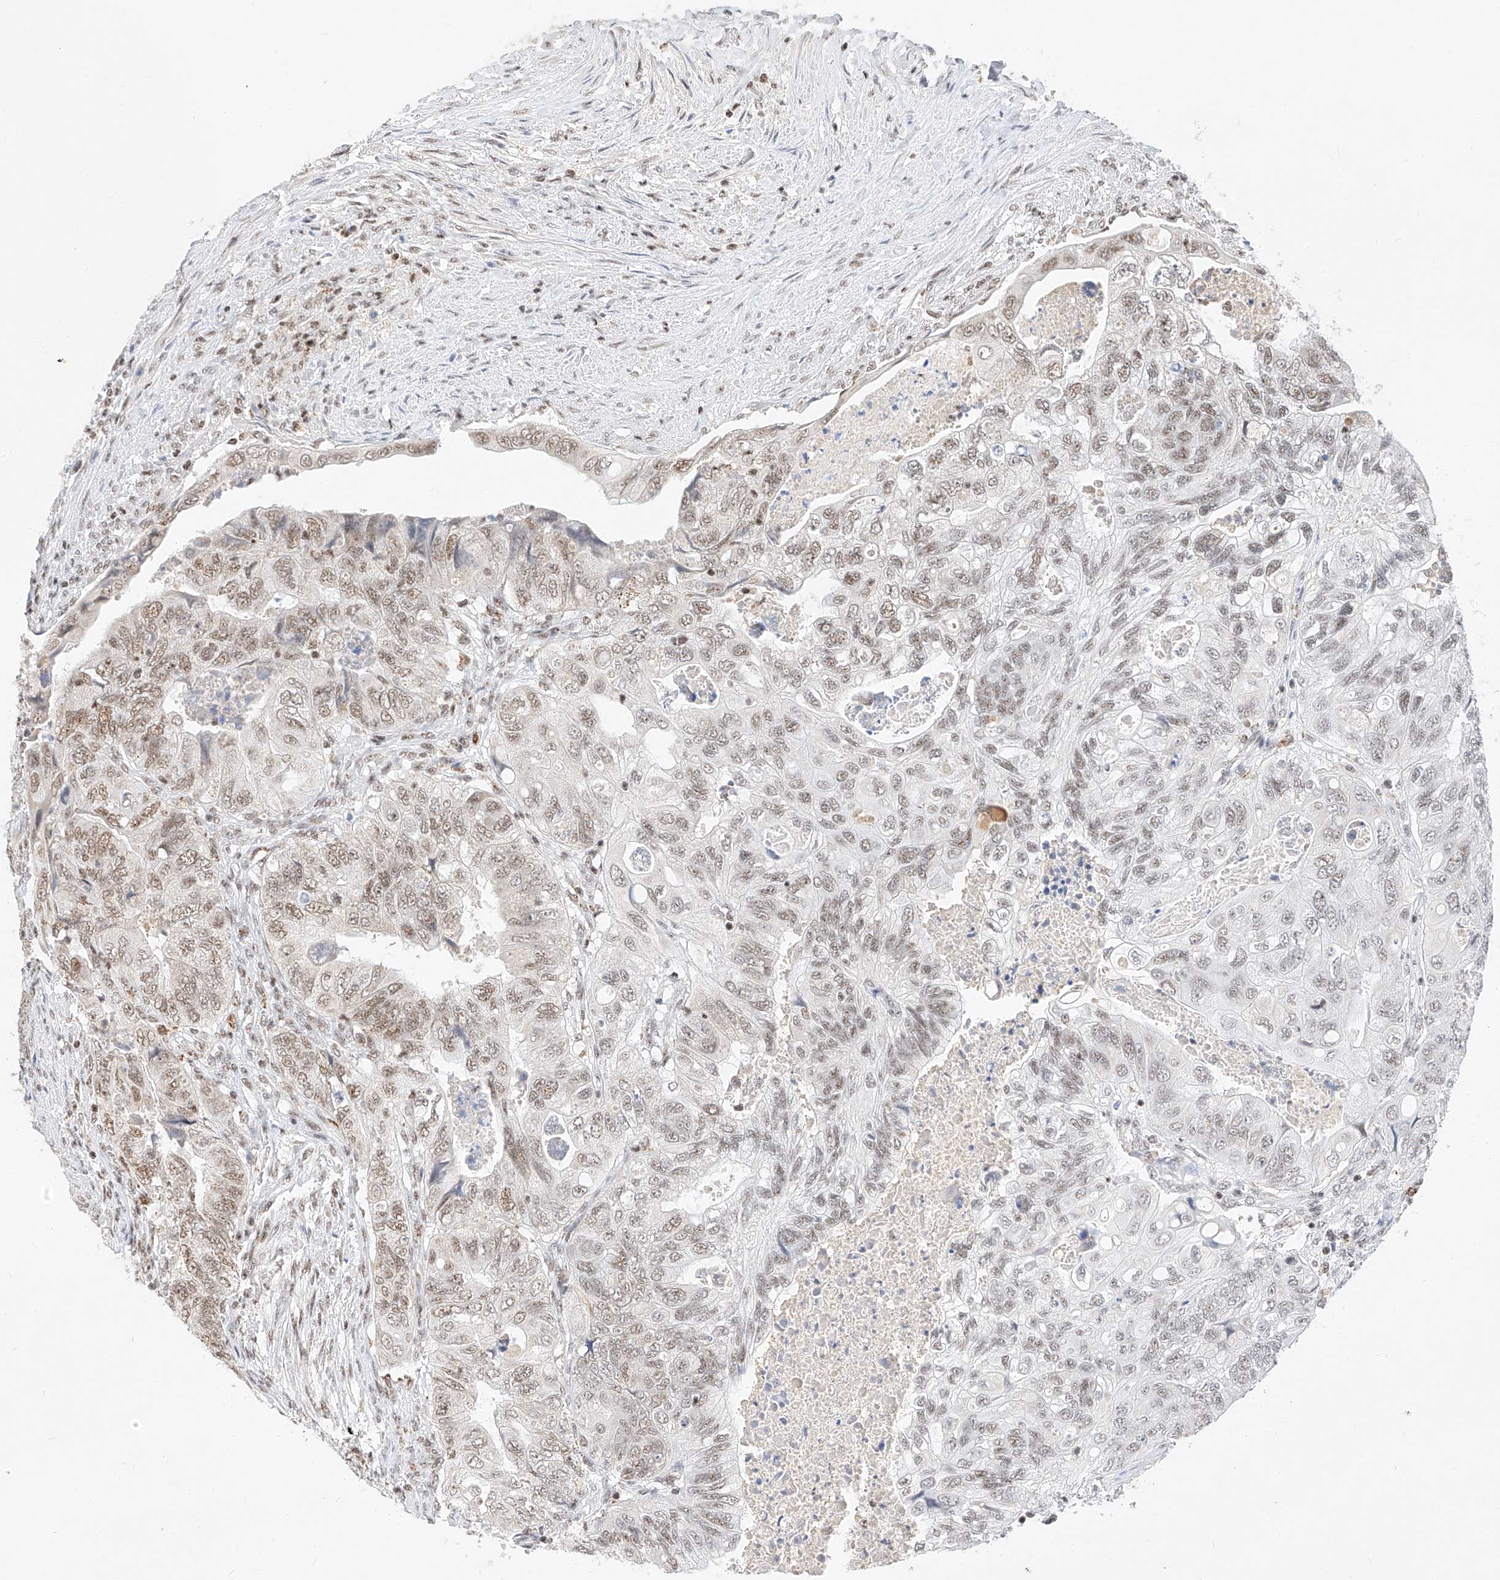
{"staining": {"intensity": "moderate", "quantity": "25%-75%", "location": "nuclear"}, "tissue": "colorectal cancer", "cell_type": "Tumor cells", "image_type": "cancer", "snomed": [{"axis": "morphology", "description": "Adenocarcinoma, NOS"}, {"axis": "topography", "description": "Rectum"}], "caption": "Protein analysis of colorectal cancer tissue displays moderate nuclear positivity in about 25%-75% of tumor cells.", "gene": "NRF1", "patient": {"sex": "male", "age": 63}}